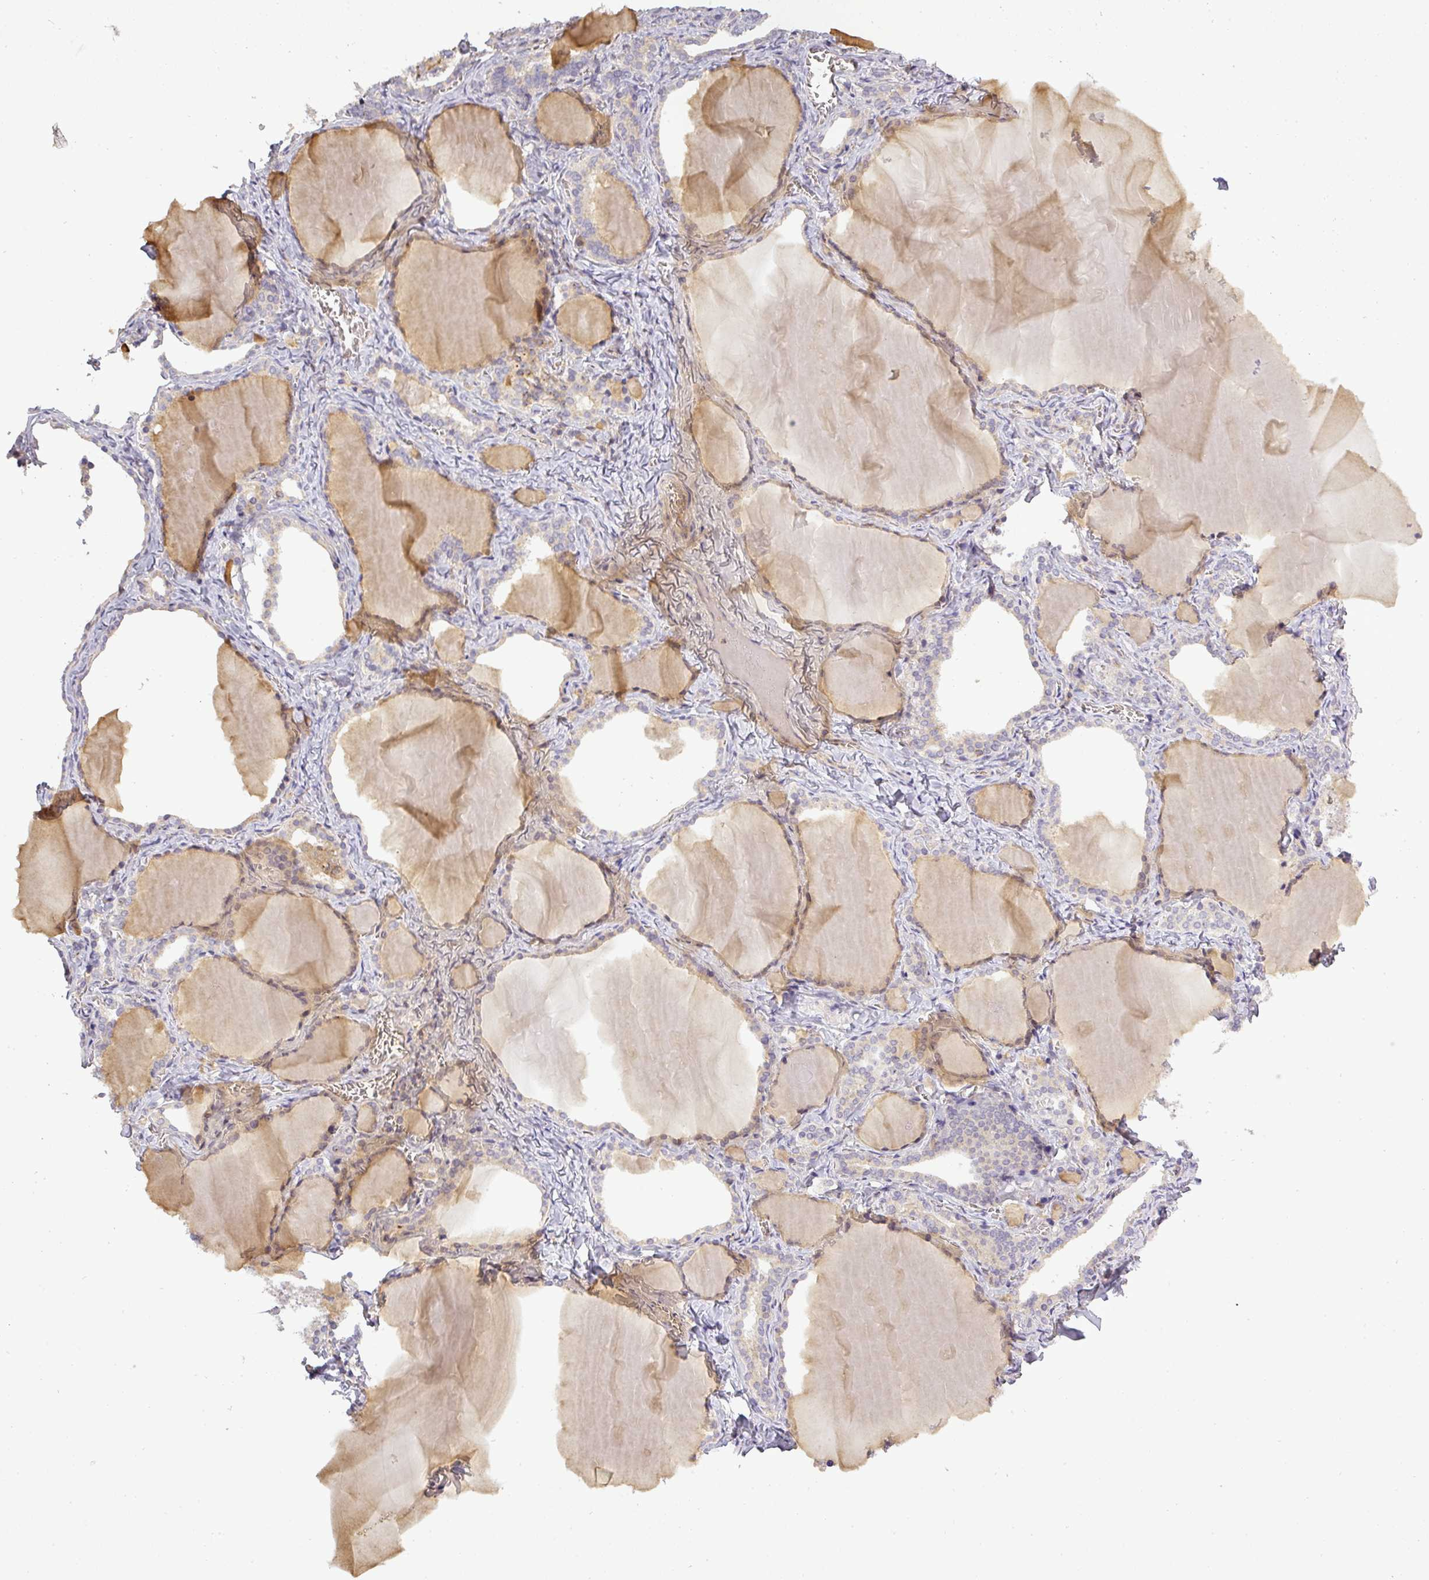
{"staining": {"intensity": "weak", "quantity": "25%-75%", "location": "cytoplasmic/membranous"}, "tissue": "thyroid gland", "cell_type": "Glandular cells", "image_type": "normal", "snomed": [{"axis": "morphology", "description": "Normal tissue, NOS"}, {"axis": "topography", "description": "Thyroid gland"}], "caption": "This is an image of IHC staining of normal thyroid gland, which shows weak staining in the cytoplasmic/membranous of glandular cells.", "gene": "NIN", "patient": {"sex": "female", "age": 42}}